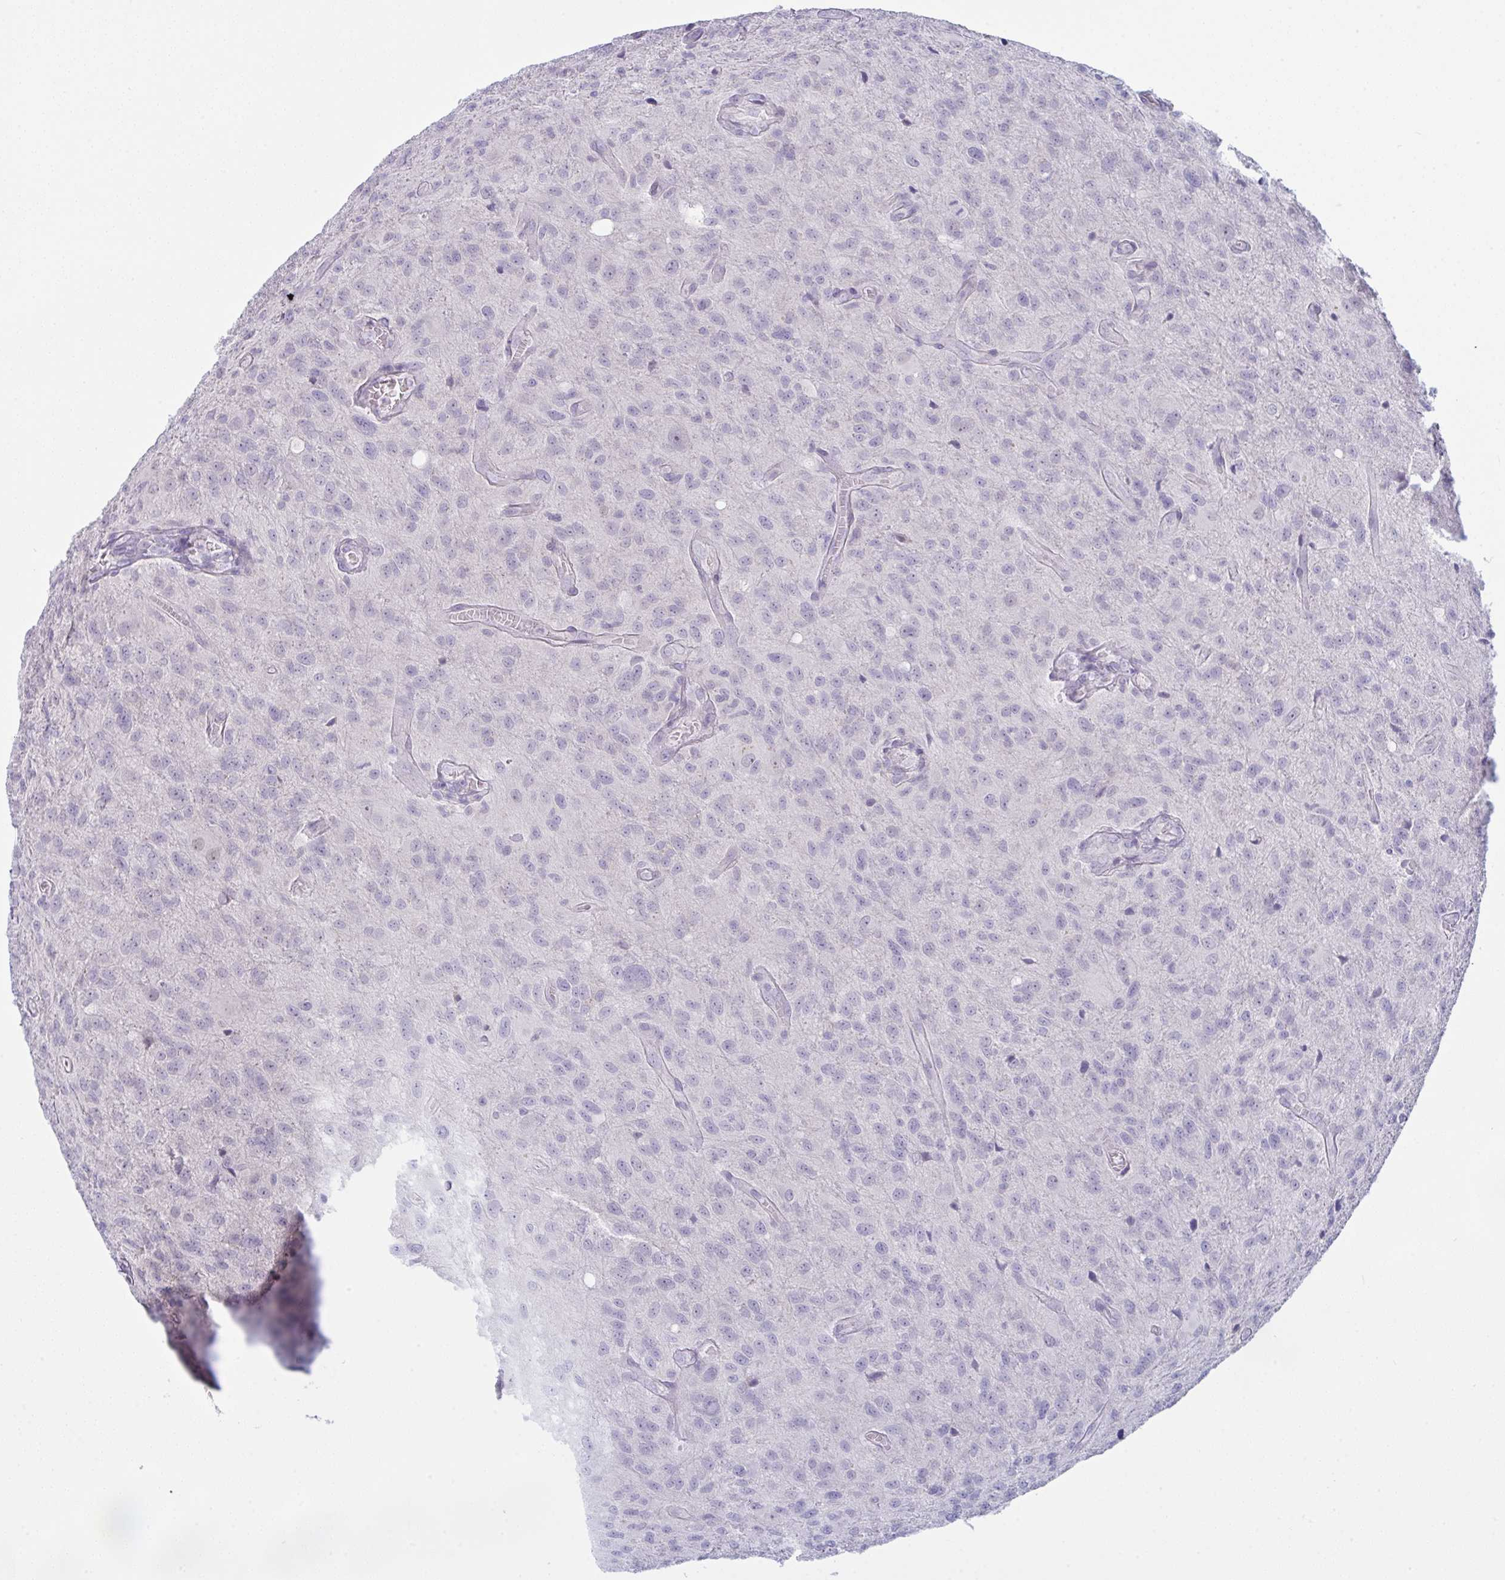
{"staining": {"intensity": "negative", "quantity": "none", "location": "none"}, "tissue": "glioma", "cell_type": "Tumor cells", "image_type": "cancer", "snomed": [{"axis": "morphology", "description": "Glioma, malignant, Low grade"}, {"axis": "topography", "description": "Brain"}], "caption": "There is no significant staining in tumor cells of low-grade glioma (malignant). Nuclei are stained in blue.", "gene": "TENT5D", "patient": {"sex": "male", "age": 66}}